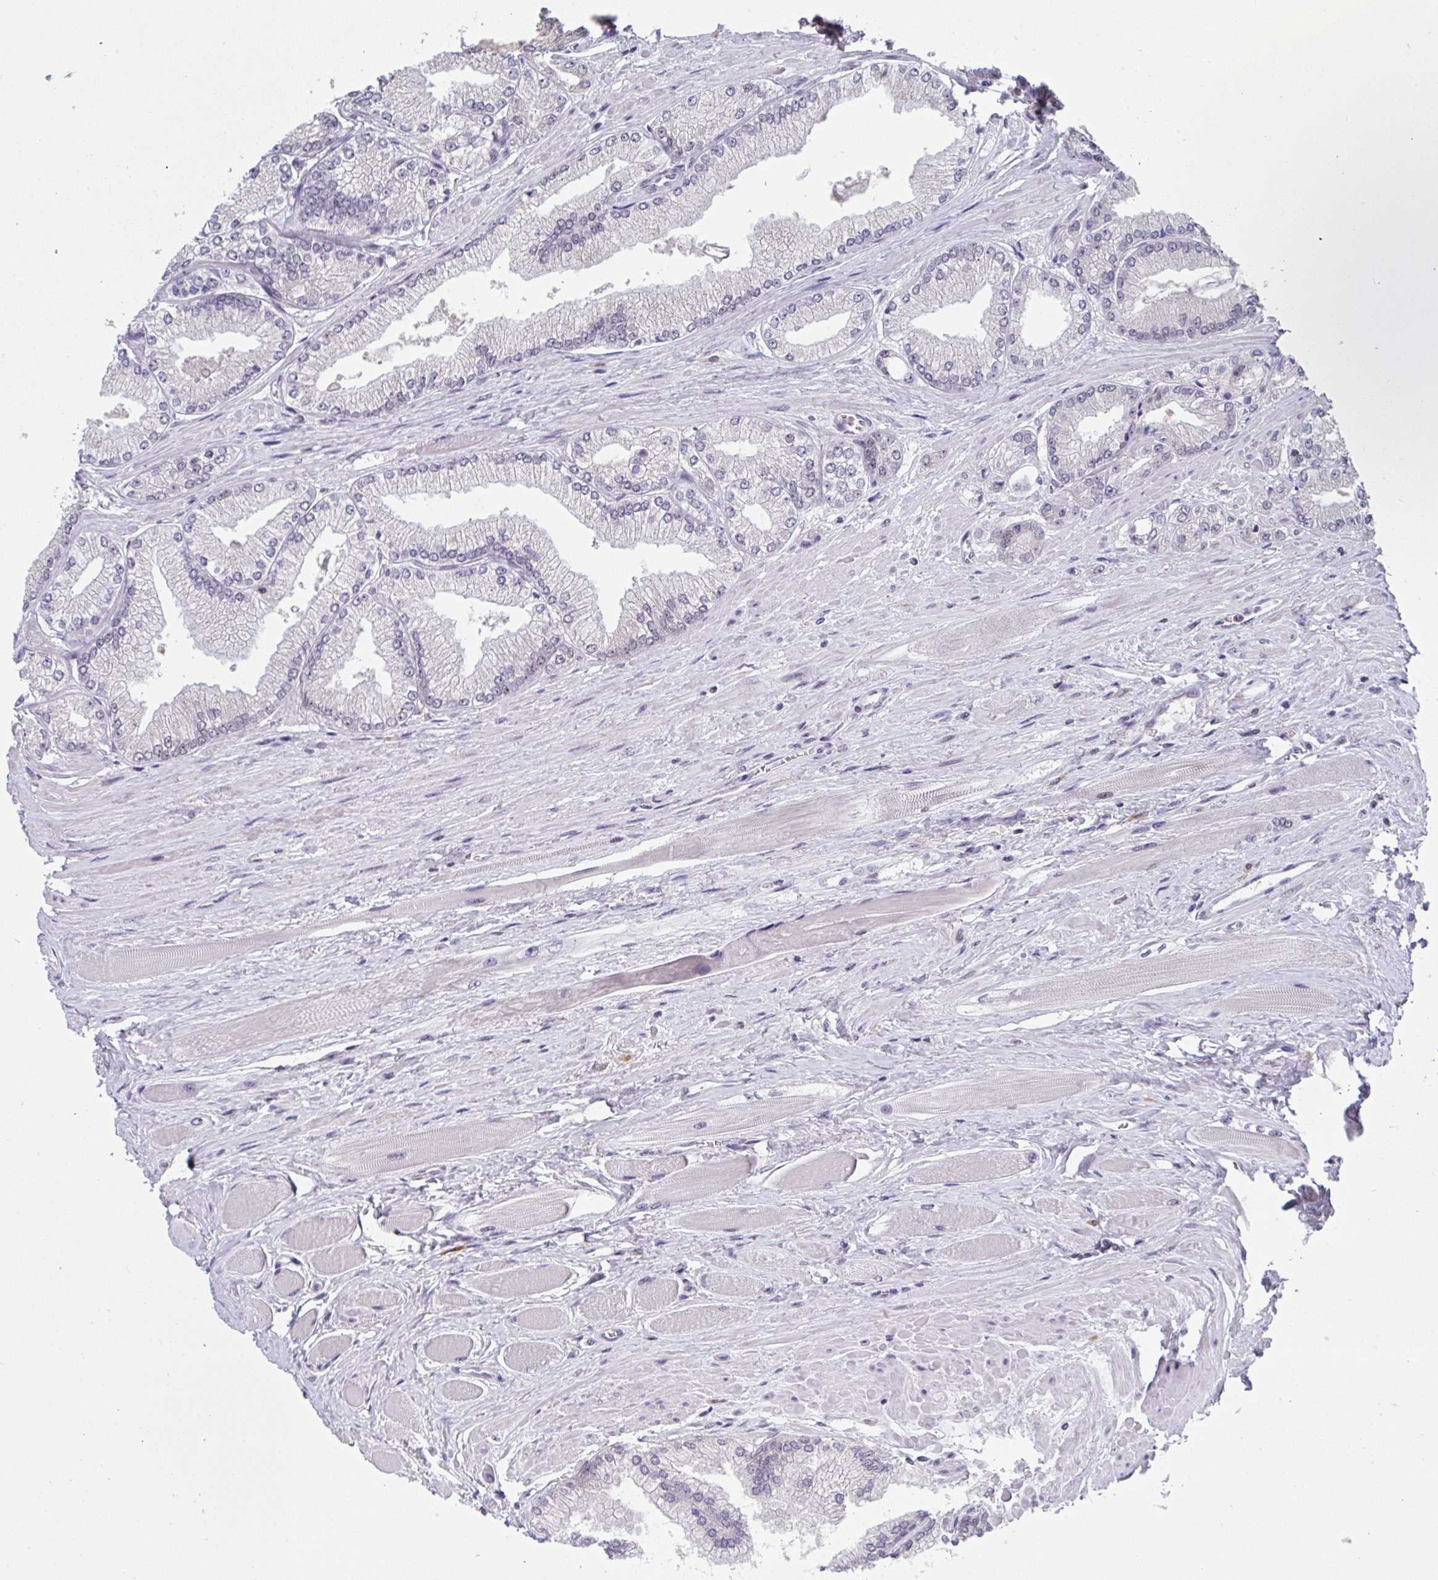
{"staining": {"intensity": "weak", "quantity": "<25%", "location": "nuclear"}, "tissue": "prostate cancer", "cell_type": "Tumor cells", "image_type": "cancer", "snomed": [{"axis": "morphology", "description": "Adenocarcinoma, Low grade"}, {"axis": "topography", "description": "Prostate"}], "caption": "IHC histopathology image of neoplastic tissue: human prostate low-grade adenocarcinoma stained with DAB (3,3'-diaminobenzidine) reveals no significant protein staining in tumor cells. (Immunohistochemistry, brightfield microscopy, high magnification).", "gene": "JMJD1C", "patient": {"sex": "male", "age": 67}}